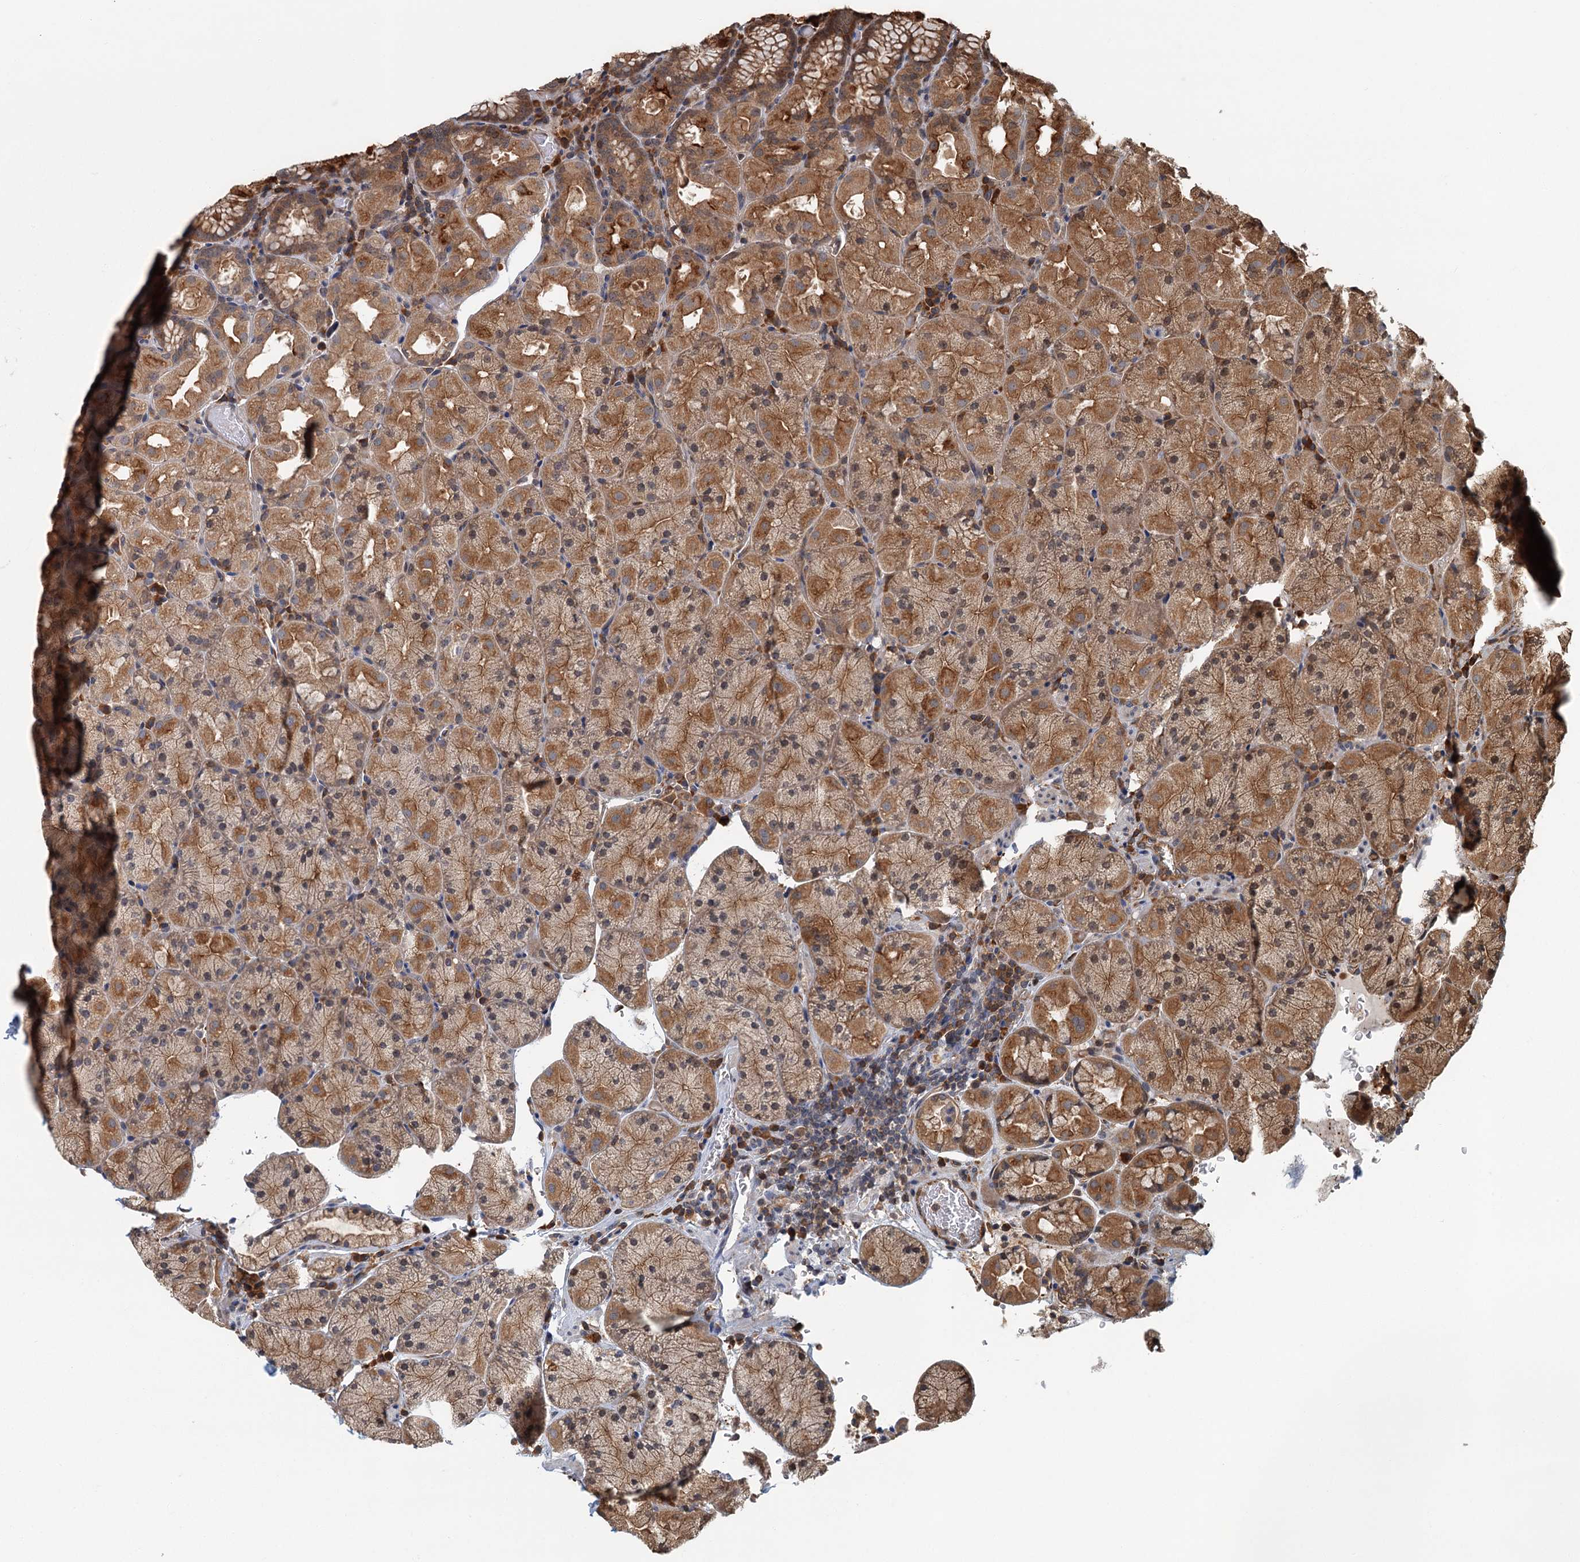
{"staining": {"intensity": "strong", "quantity": "25%-75%", "location": "cytoplasmic/membranous"}, "tissue": "stomach", "cell_type": "Glandular cells", "image_type": "normal", "snomed": [{"axis": "morphology", "description": "Normal tissue, NOS"}, {"axis": "topography", "description": "Stomach, upper"}, {"axis": "topography", "description": "Stomach, lower"}], "caption": "Human stomach stained with a protein marker demonstrates strong staining in glandular cells.", "gene": "ZNF527", "patient": {"sex": "male", "age": 80}}